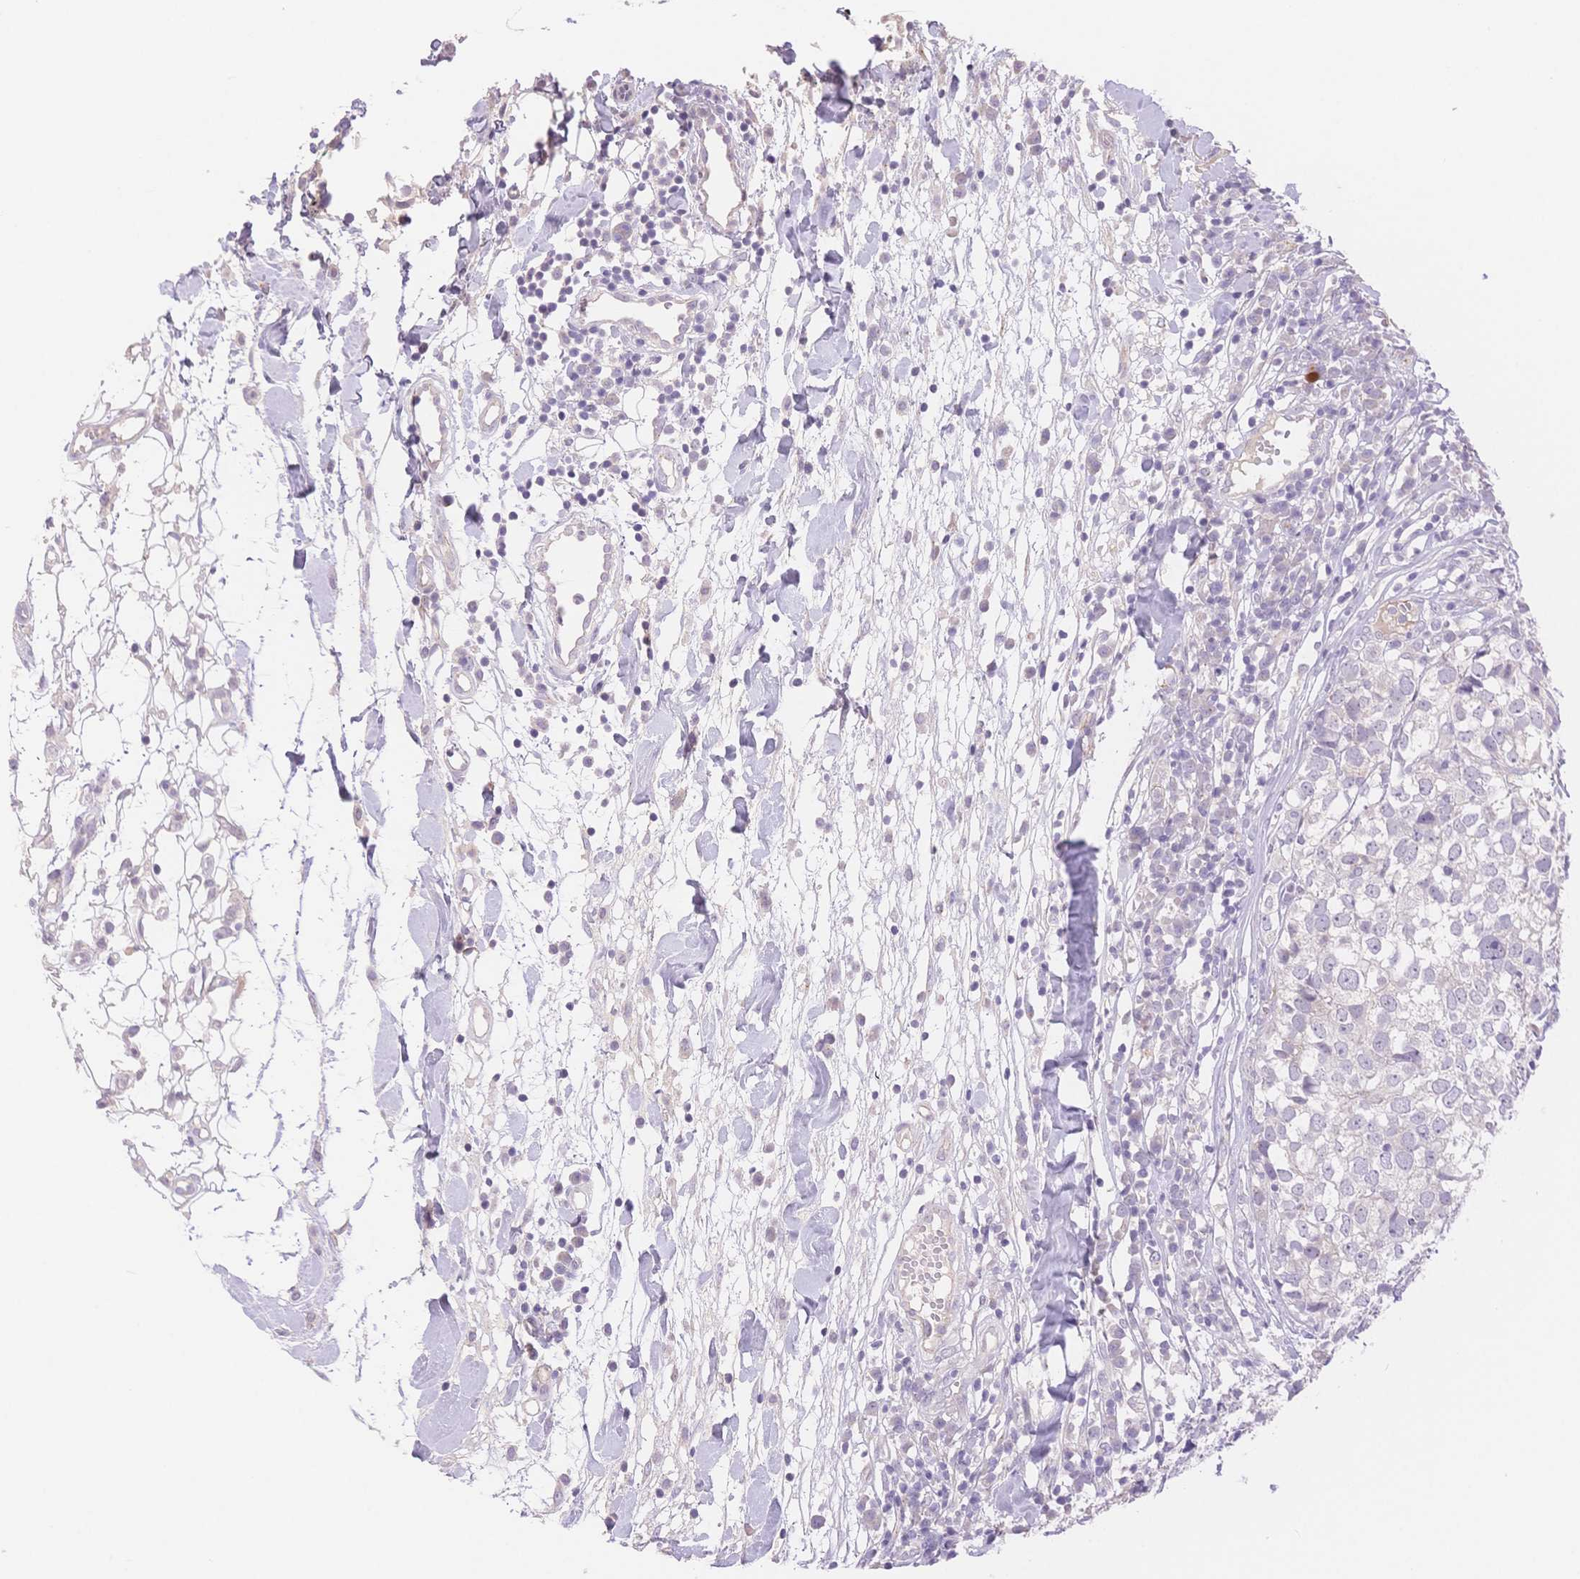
{"staining": {"intensity": "negative", "quantity": "none", "location": "none"}, "tissue": "breast cancer", "cell_type": "Tumor cells", "image_type": "cancer", "snomed": [{"axis": "morphology", "description": "Duct carcinoma"}, {"axis": "topography", "description": "Breast"}], "caption": "DAB immunohistochemical staining of human infiltrating ductal carcinoma (breast) reveals no significant staining in tumor cells. The staining was performed using DAB (3,3'-diaminobenzidine) to visualize the protein expression in brown, while the nuclei were stained in blue with hematoxylin (Magnification: 20x).", "gene": "MYOM1", "patient": {"sex": "female", "age": 30}}